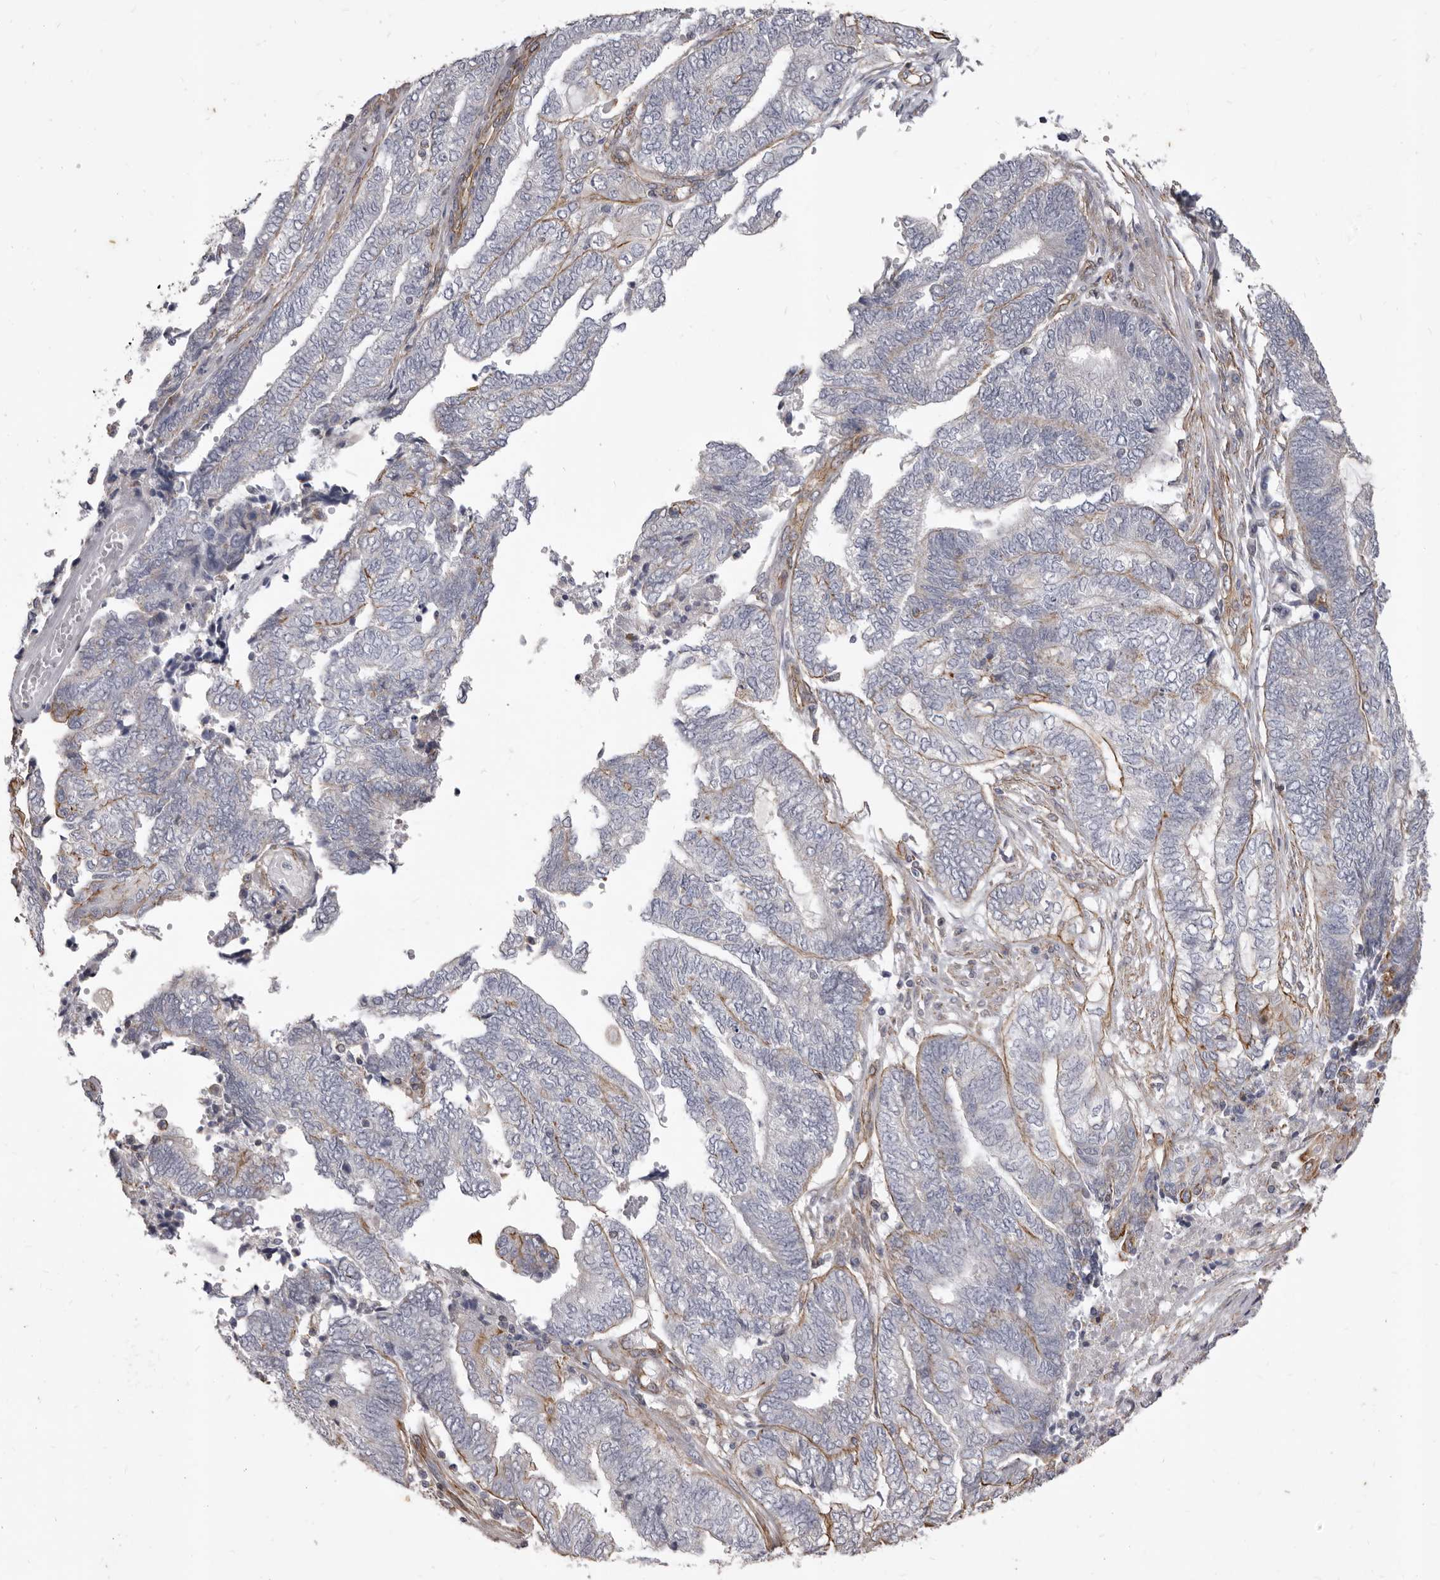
{"staining": {"intensity": "negative", "quantity": "none", "location": "none"}, "tissue": "endometrial cancer", "cell_type": "Tumor cells", "image_type": "cancer", "snomed": [{"axis": "morphology", "description": "Adenocarcinoma, NOS"}, {"axis": "topography", "description": "Uterus"}, {"axis": "topography", "description": "Endometrium"}], "caption": "Tumor cells are negative for protein expression in human adenocarcinoma (endometrial).", "gene": "P2RX6", "patient": {"sex": "female", "age": 70}}